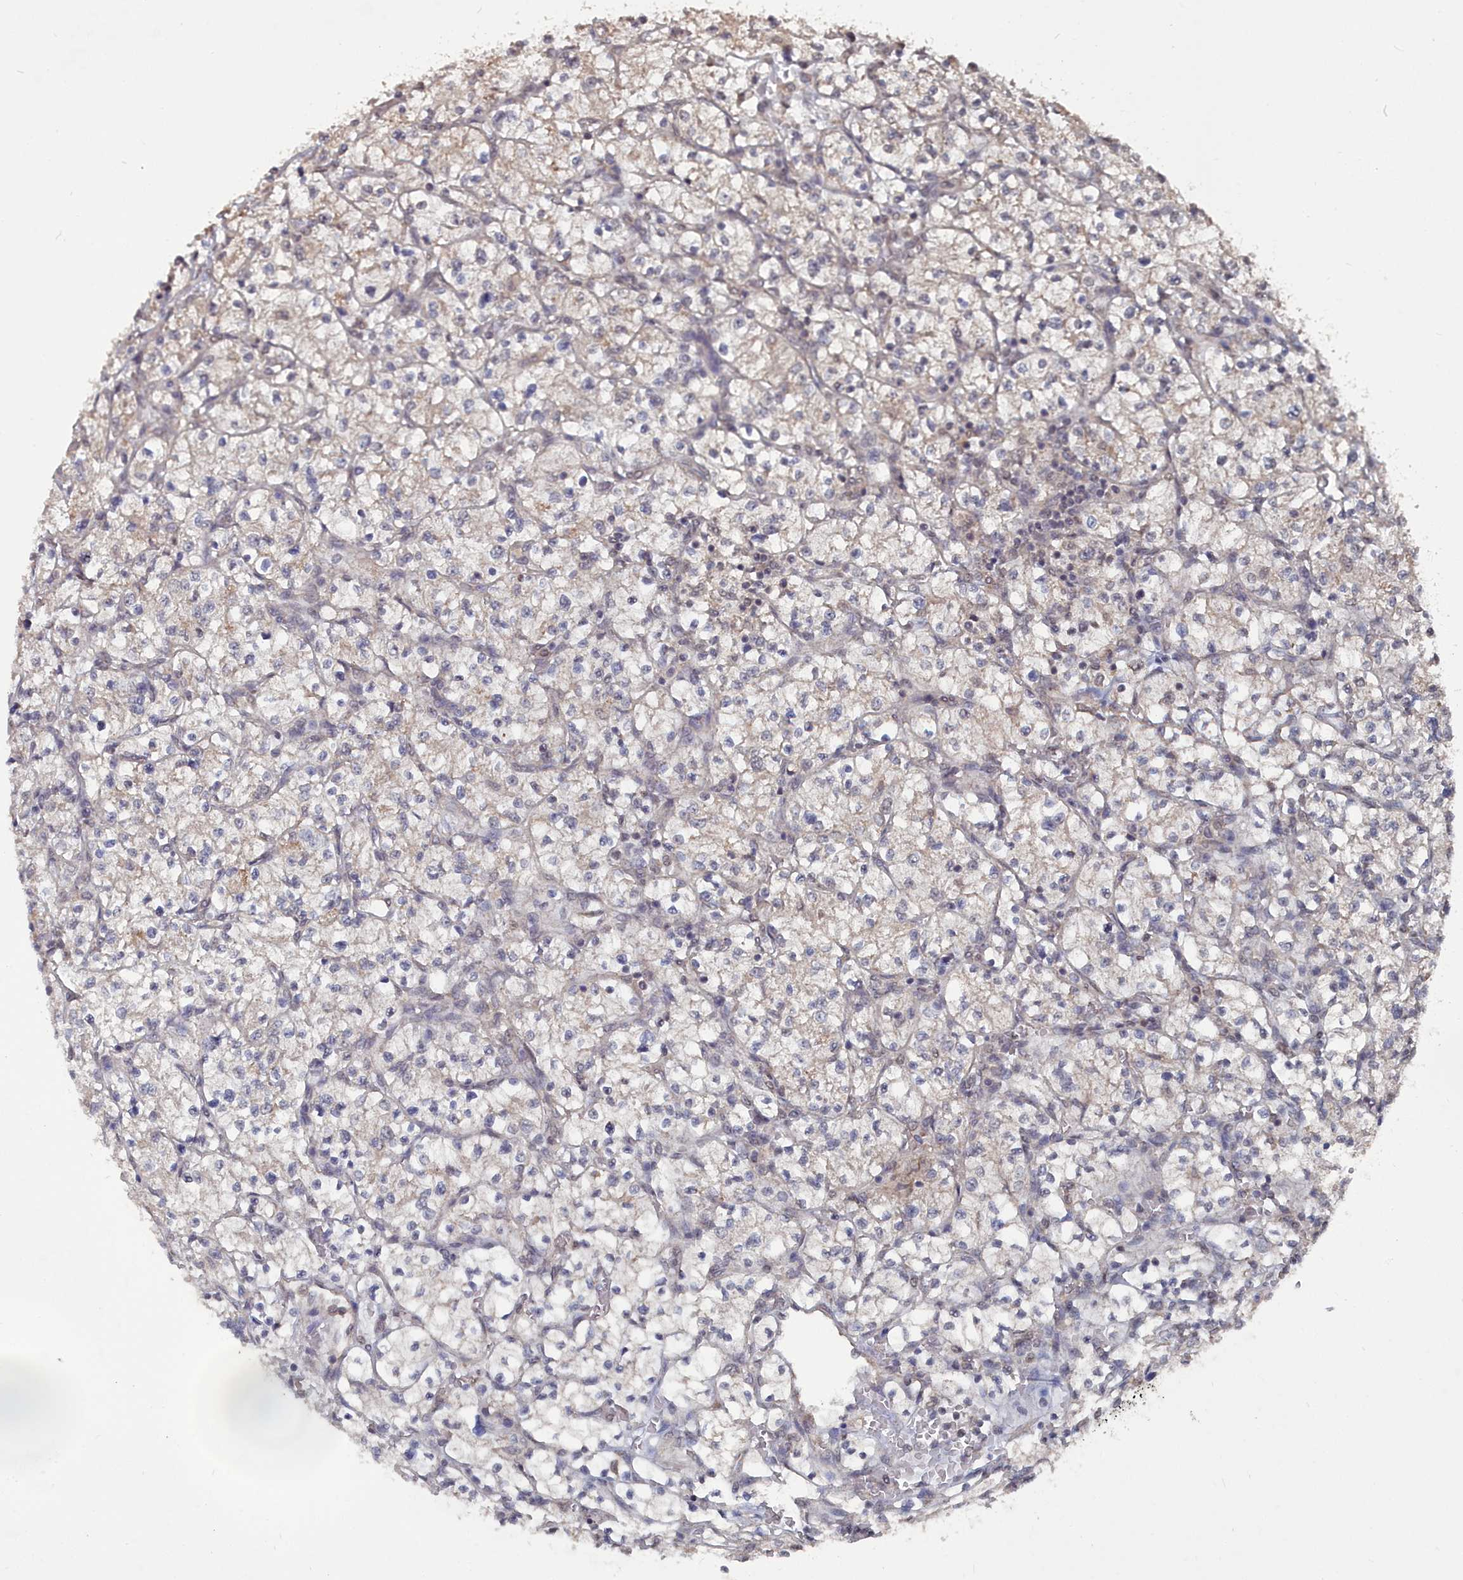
{"staining": {"intensity": "negative", "quantity": "none", "location": "none"}, "tissue": "renal cancer", "cell_type": "Tumor cells", "image_type": "cancer", "snomed": [{"axis": "morphology", "description": "Adenocarcinoma, NOS"}, {"axis": "topography", "description": "Kidney"}], "caption": "Image shows no significant protein staining in tumor cells of renal adenocarcinoma.", "gene": "CCNP", "patient": {"sex": "female", "age": 64}}